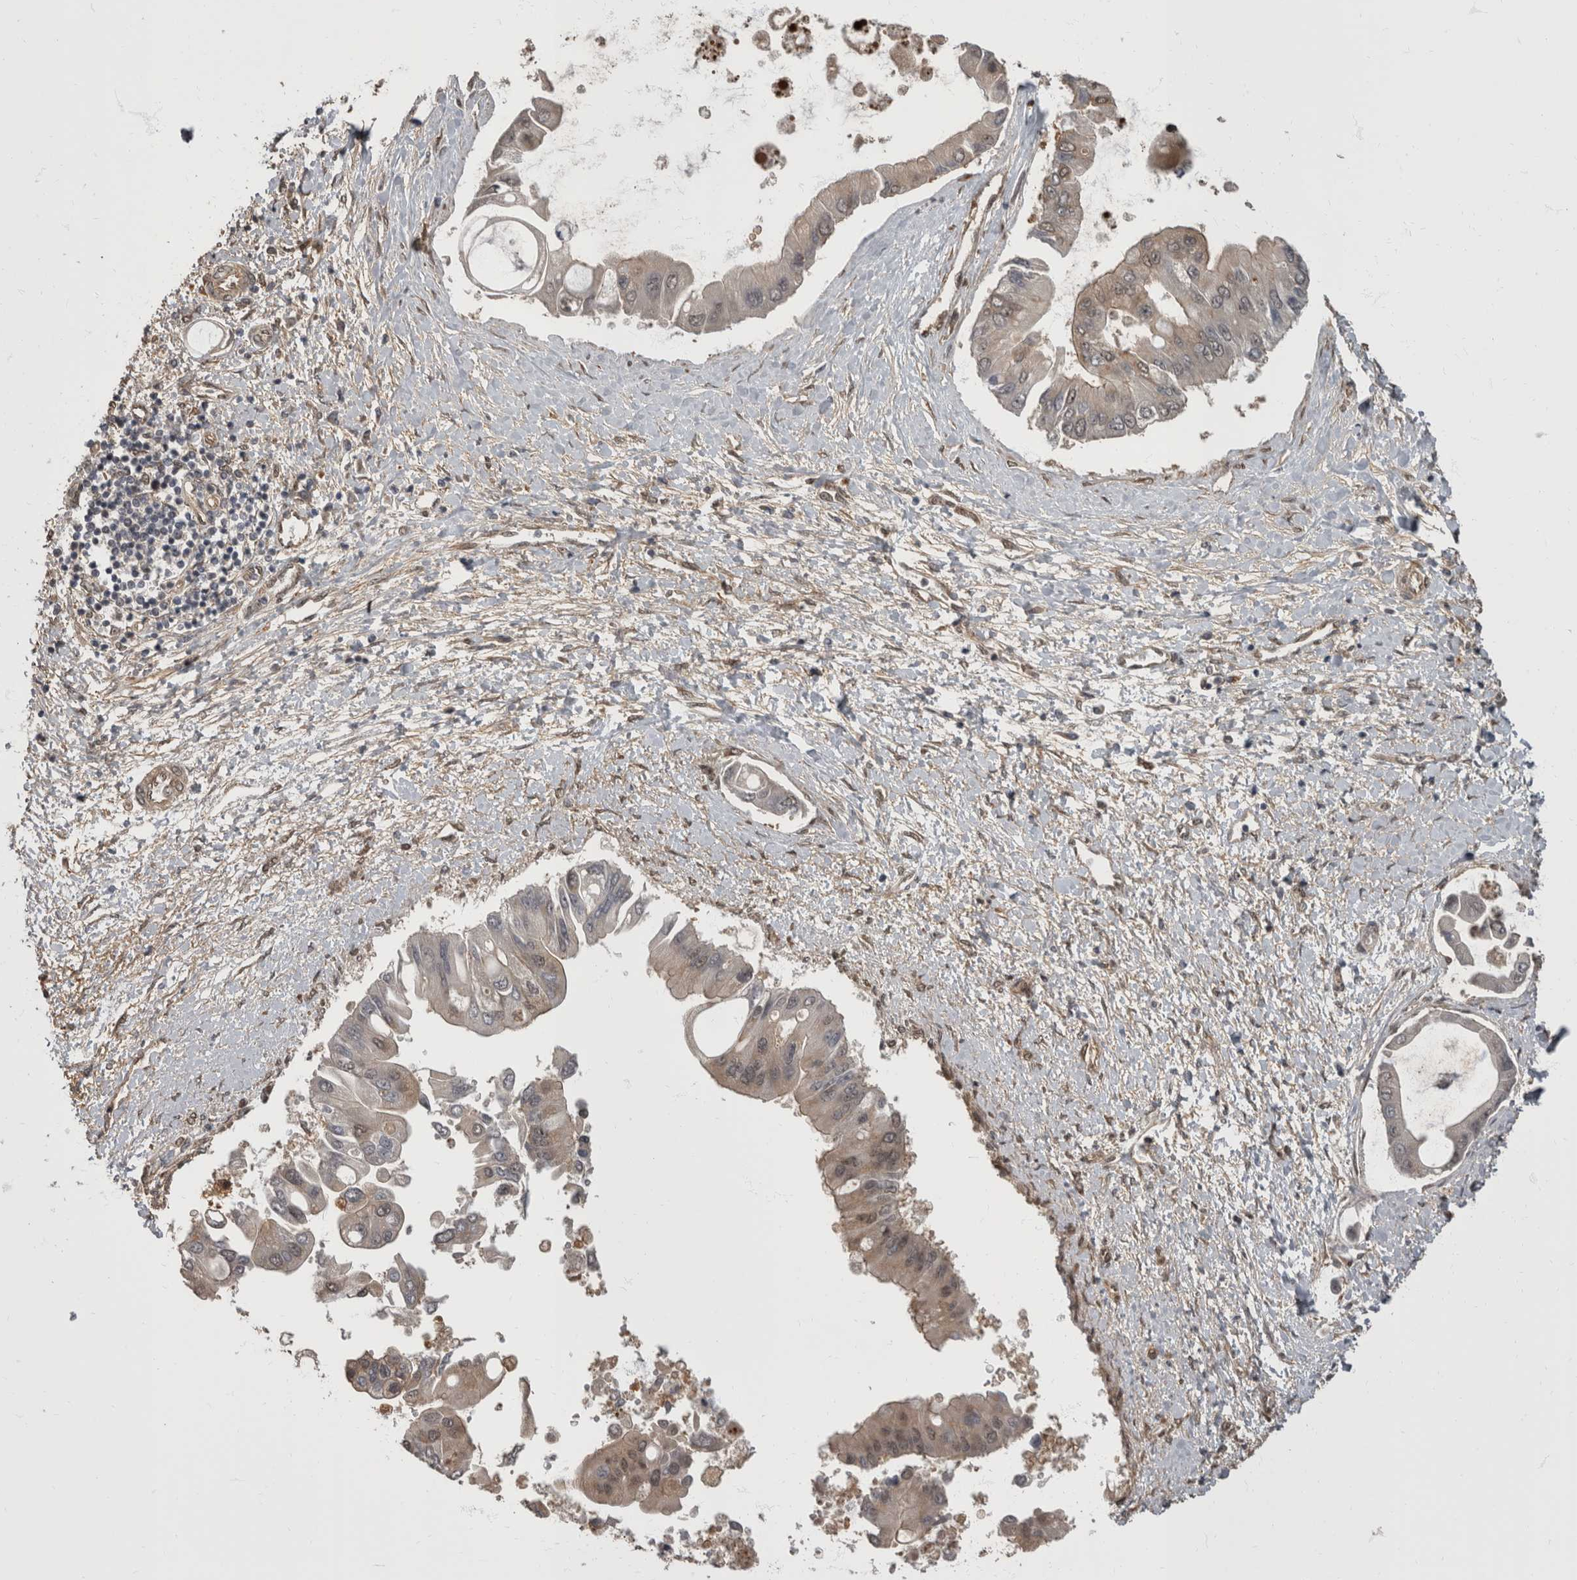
{"staining": {"intensity": "weak", "quantity": "<25%", "location": "cytoplasmic/membranous,nuclear"}, "tissue": "liver cancer", "cell_type": "Tumor cells", "image_type": "cancer", "snomed": [{"axis": "morphology", "description": "Cholangiocarcinoma"}, {"axis": "topography", "description": "Liver"}], "caption": "An image of human liver cancer (cholangiocarcinoma) is negative for staining in tumor cells. The staining was performed using DAB to visualize the protein expression in brown, while the nuclei were stained in blue with hematoxylin (Magnification: 20x).", "gene": "AKT3", "patient": {"sex": "male", "age": 50}}